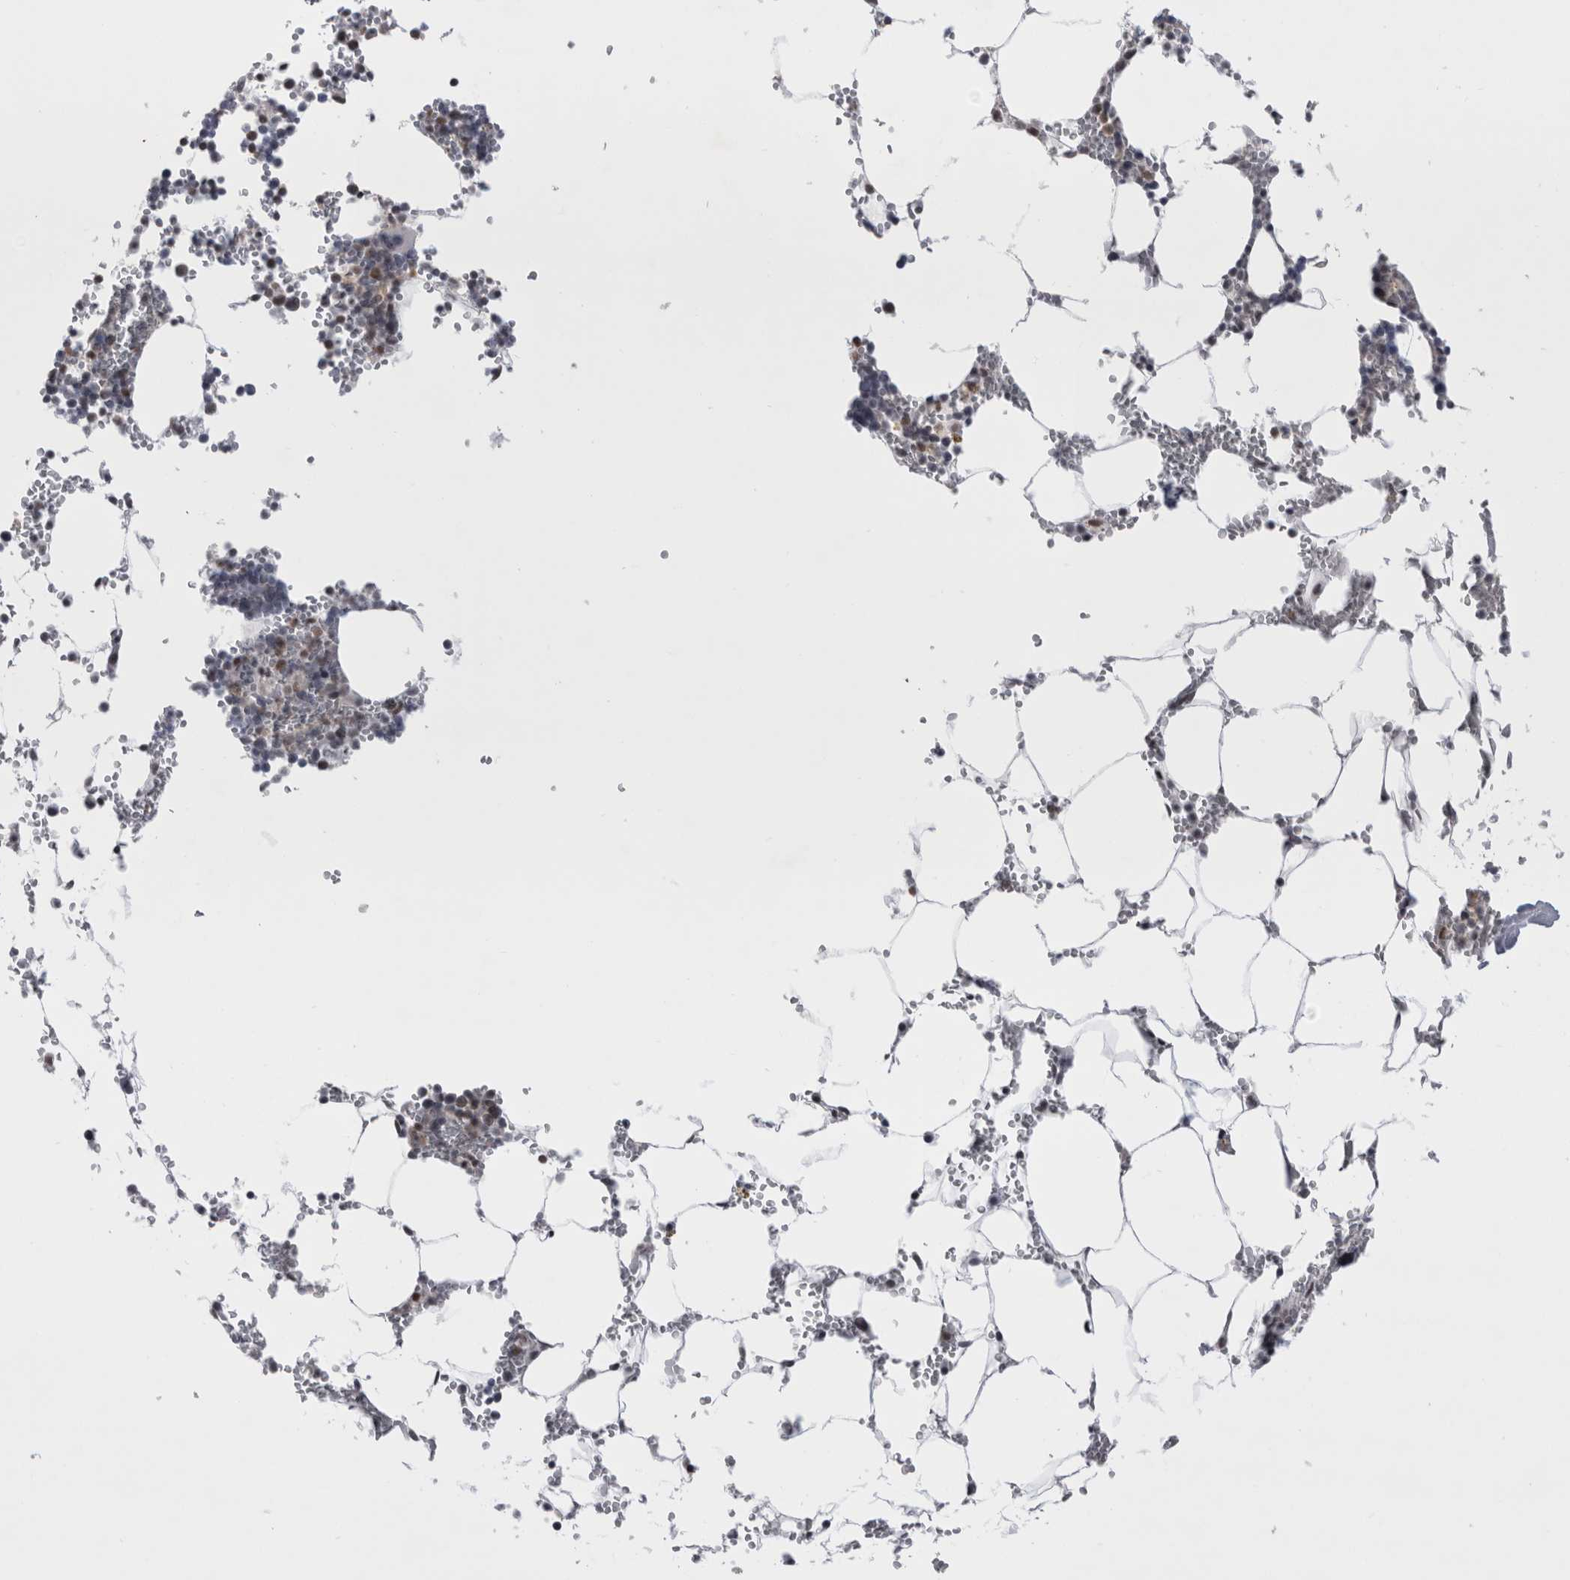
{"staining": {"intensity": "strong", "quantity": "25%-75%", "location": "nuclear"}, "tissue": "bone marrow", "cell_type": "Hematopoietic cells", "image_type": "normal", "snomed": [{"axis": "morphology", "description": "Normal tissue, NOS"}, {"axis": "topography", "description": "Bone marrow"}], "caption": "A brown stain shows strong nuclear expression of a protein in hematopoietic cells of benign human bone marrow.", "gene": "PSMB2", "patient": {"sex": "male", "age": 70}}